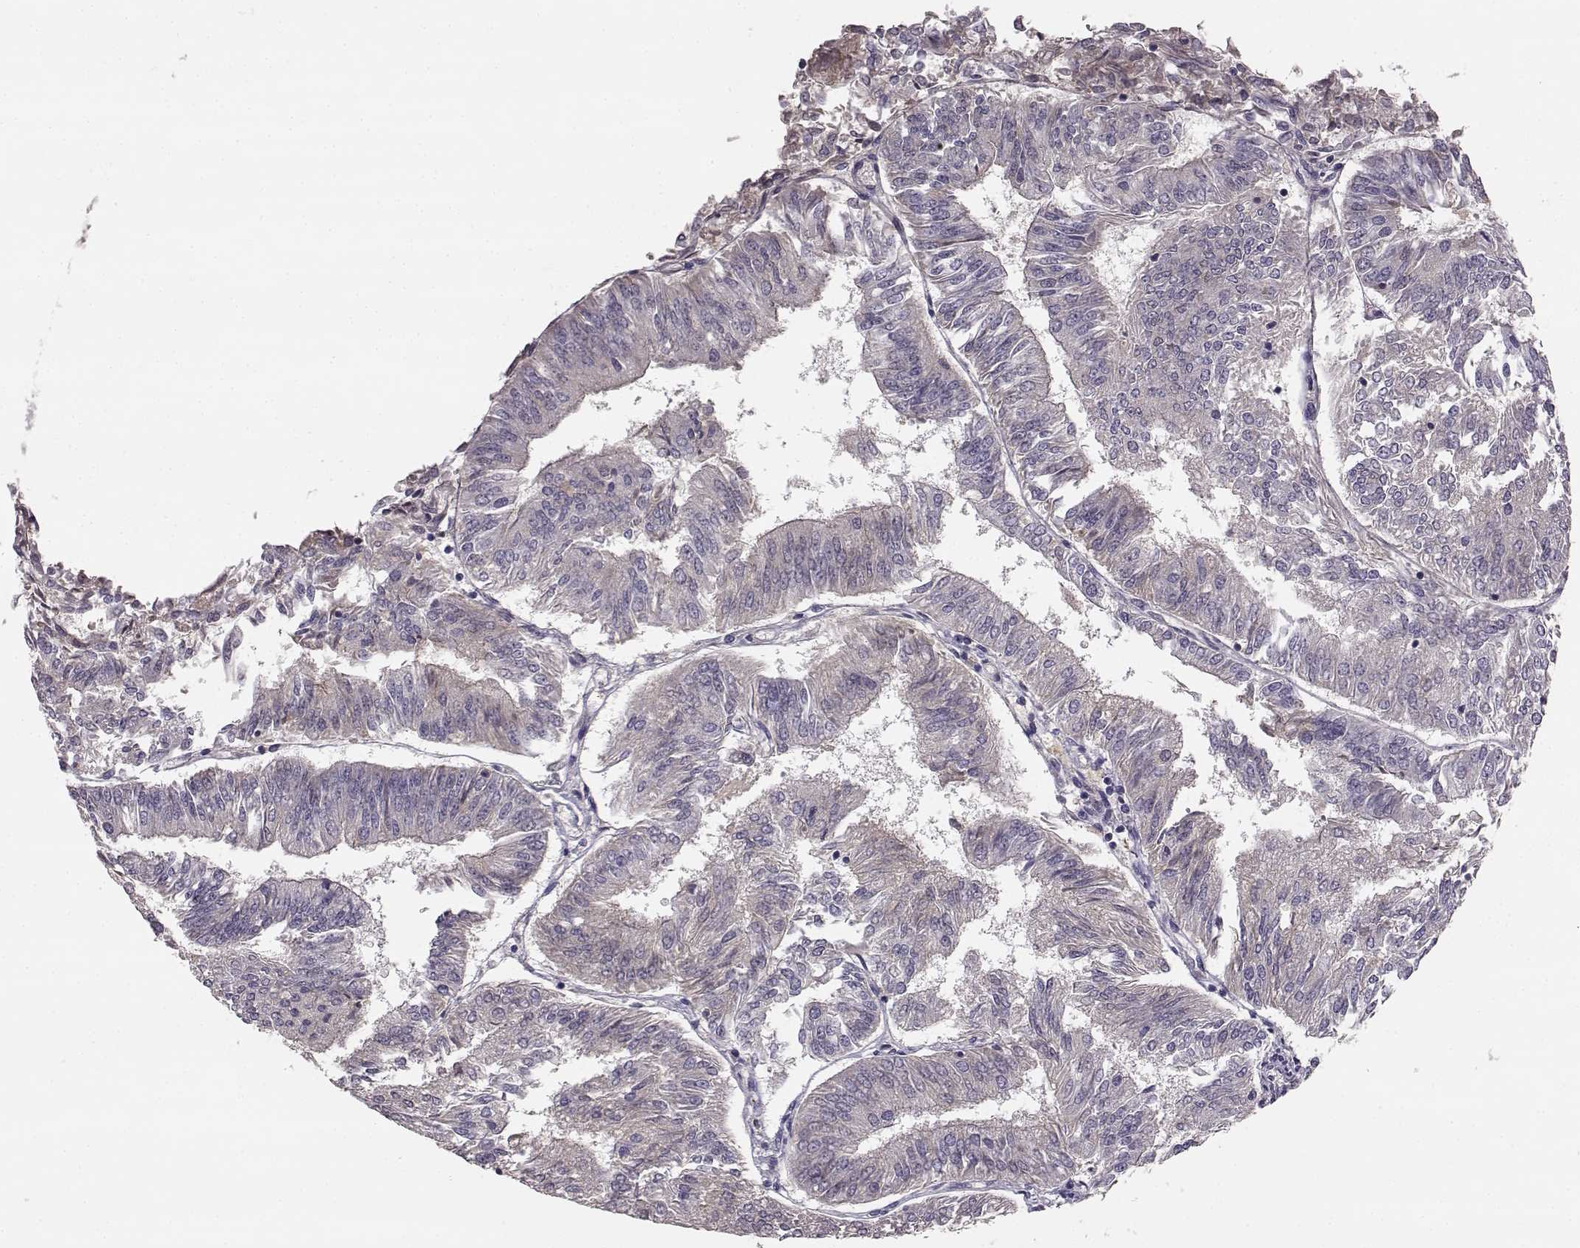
{"staining": {"intensity": "negative", "quantity": "none", "location": "none"}, "tissue": "endometrial cancer", "cell_type": "Tumor cells", "image_type": "cancer", "snomed": [{"axis": "morphology", "description": "Adenocarcinoma, NOS"}, {"axis": "topography", "description": "Endometrium"}], "caption": "This is a micrograph of IHC staining of endometrial cancer, which shows no expression in tumor cells. (DAB IHC visualized using brightfield microscopy, high magnification).", "gene": "YJEFN3", "patient": {"sex": "female", "age": 58}}